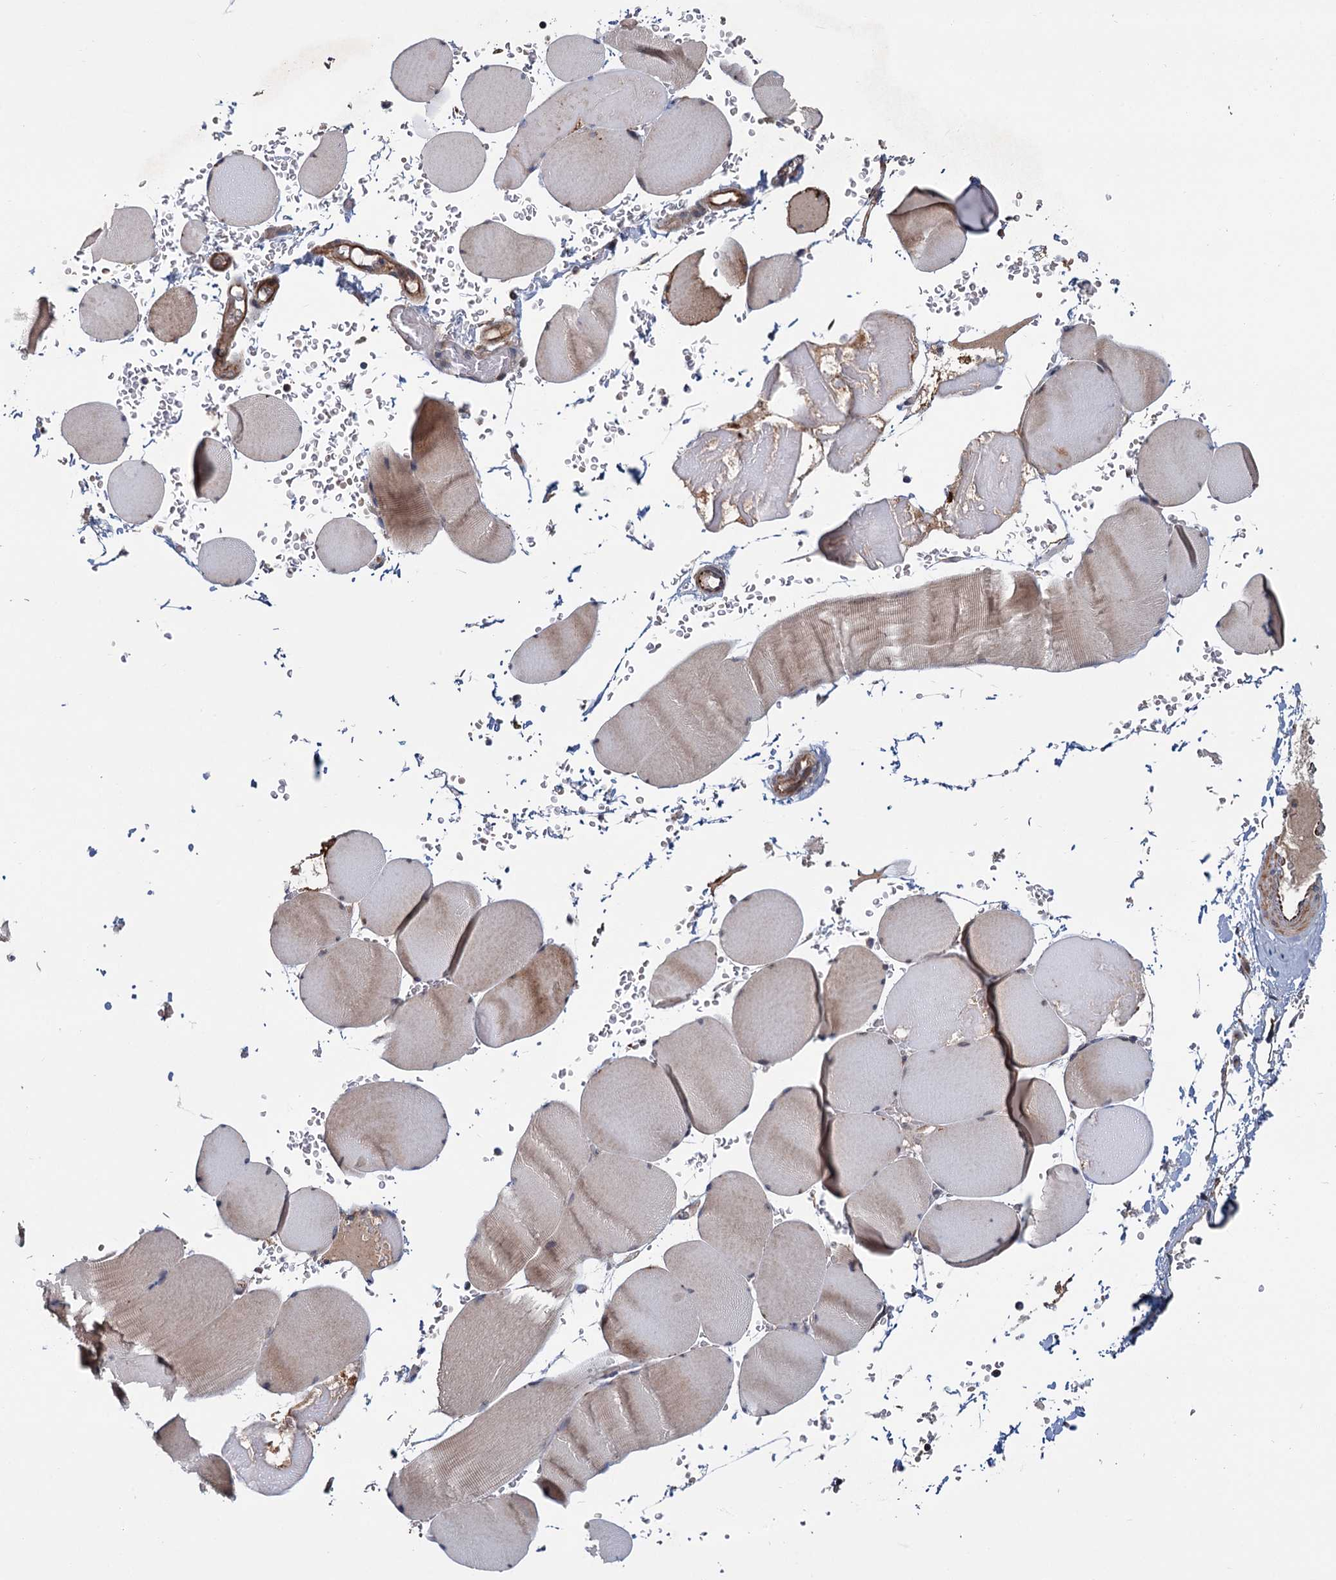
{"staining": {"intensity": "moderate", "quantity": "25%-75%", "location": "cytoplasmic/membranous"}, "tissue": "skeletal muscle", "cell_type": "Myocytes", "image_type": "normal", "snomed": [{"axis": "morphology", "description": "Normal tissue, NOS"}, {"axis": "topography", "description": "Skeletal muscle"}, {"axis": "topography", "description": "Head-Neck"}], "caption": "Immunohistochemical staining of unremarkable human skeletal muscle displays 25%-75% levels of moderate cytoplasmic/membranous protein expression in approximately 25%-75% of myocytes. (IHC, brightfield microscopy, high magnification).", "gene": "MTRR", "patient": {"sex": "male", "age": 66}}